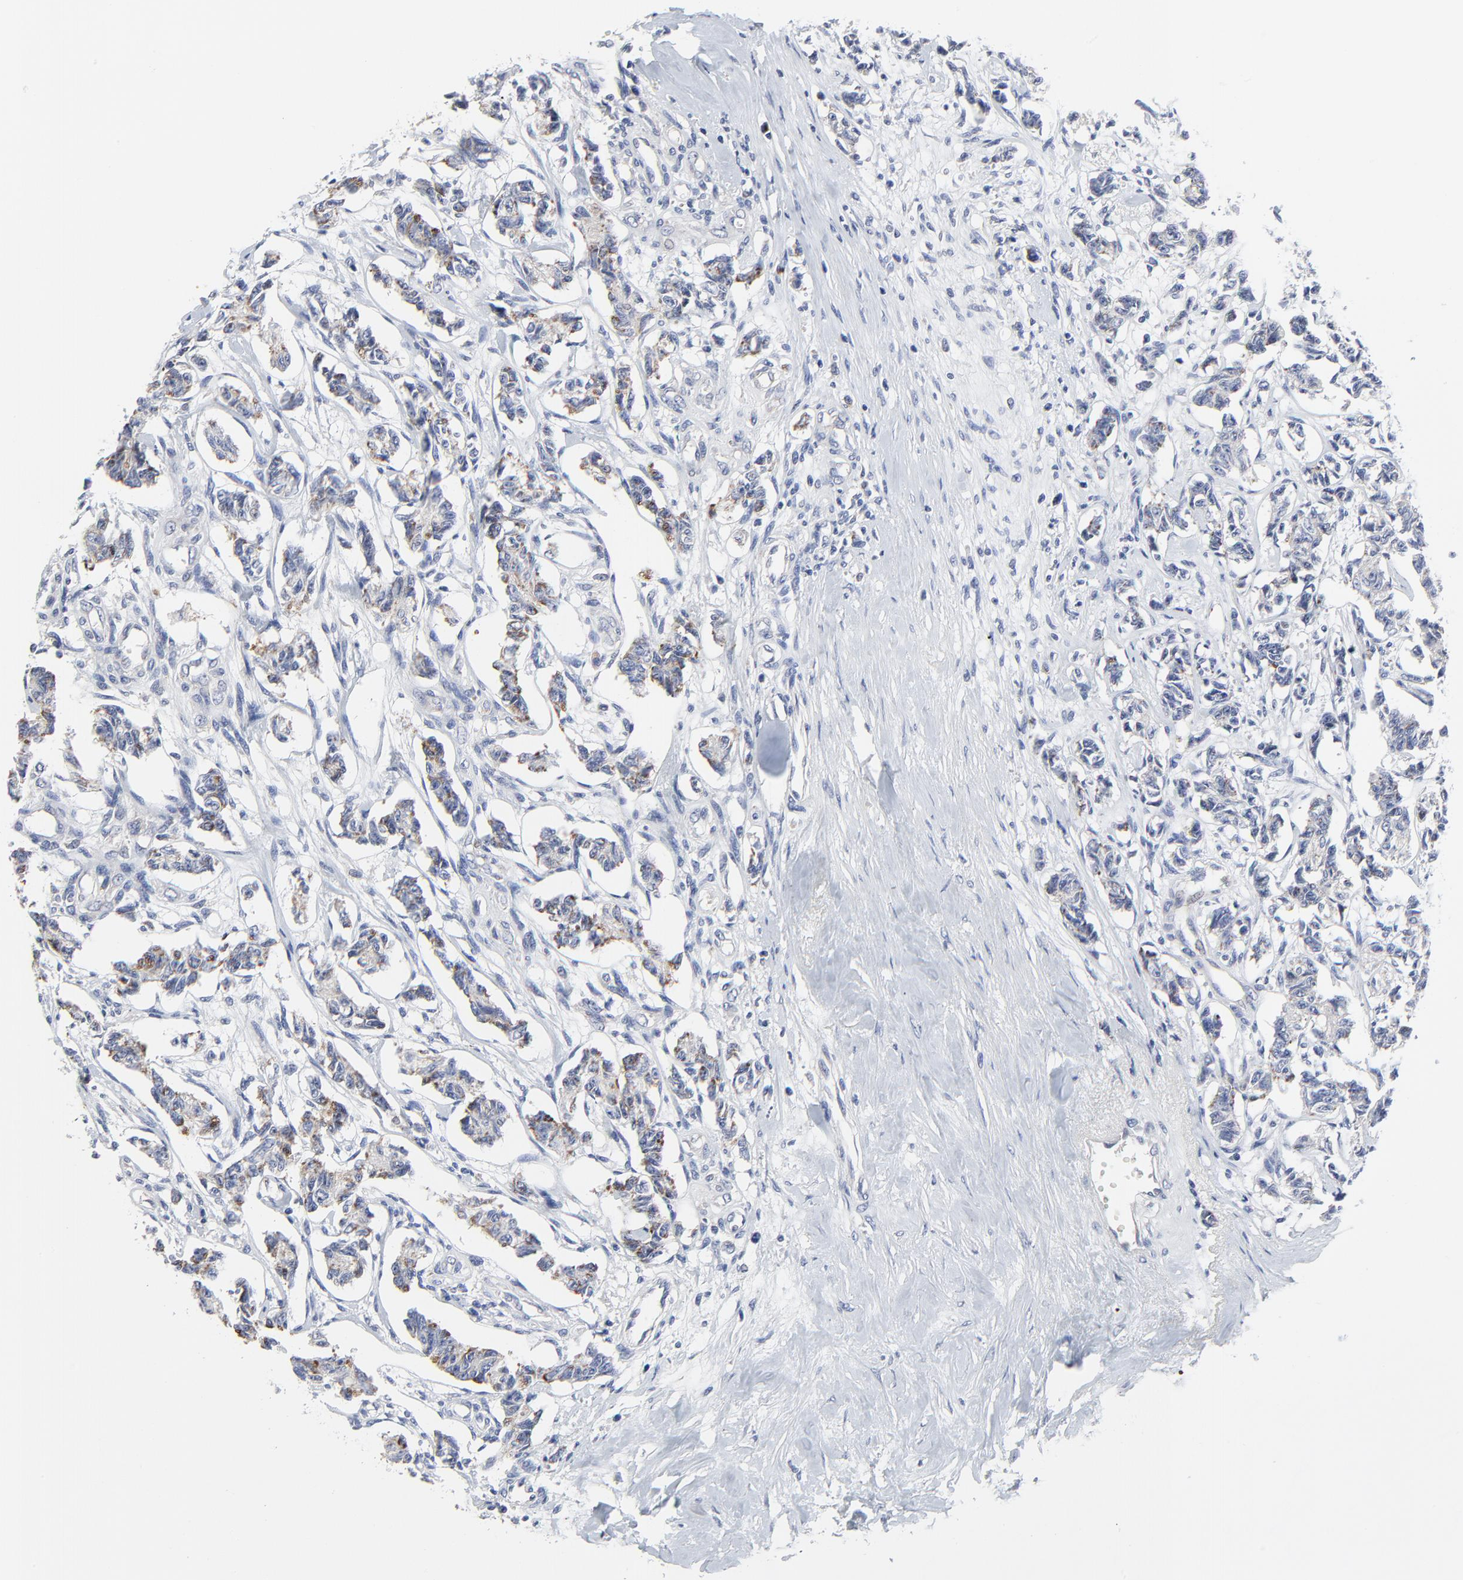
{"staining": {"intensity": "weak", "quantity": ">75%", "location": "cytoplasmic/membranous"}, "tissue": "renal cancer", "cell_type": "Tumor cells", "image_type": "cancer", "snomed": [{"axis": "morphology", "description": "Carcinoid, malignant, NOS"}, {"axis": "topography", "description": "Kidney"}], "caption": "Immunohistochemical staining of human renal malignant carcinoid reveals weak cytoplasmic/membranous protein staining in about >75% of tumor cells.", "gene": "DHRSX", "patient": {"sex": "female", "age": 41}}